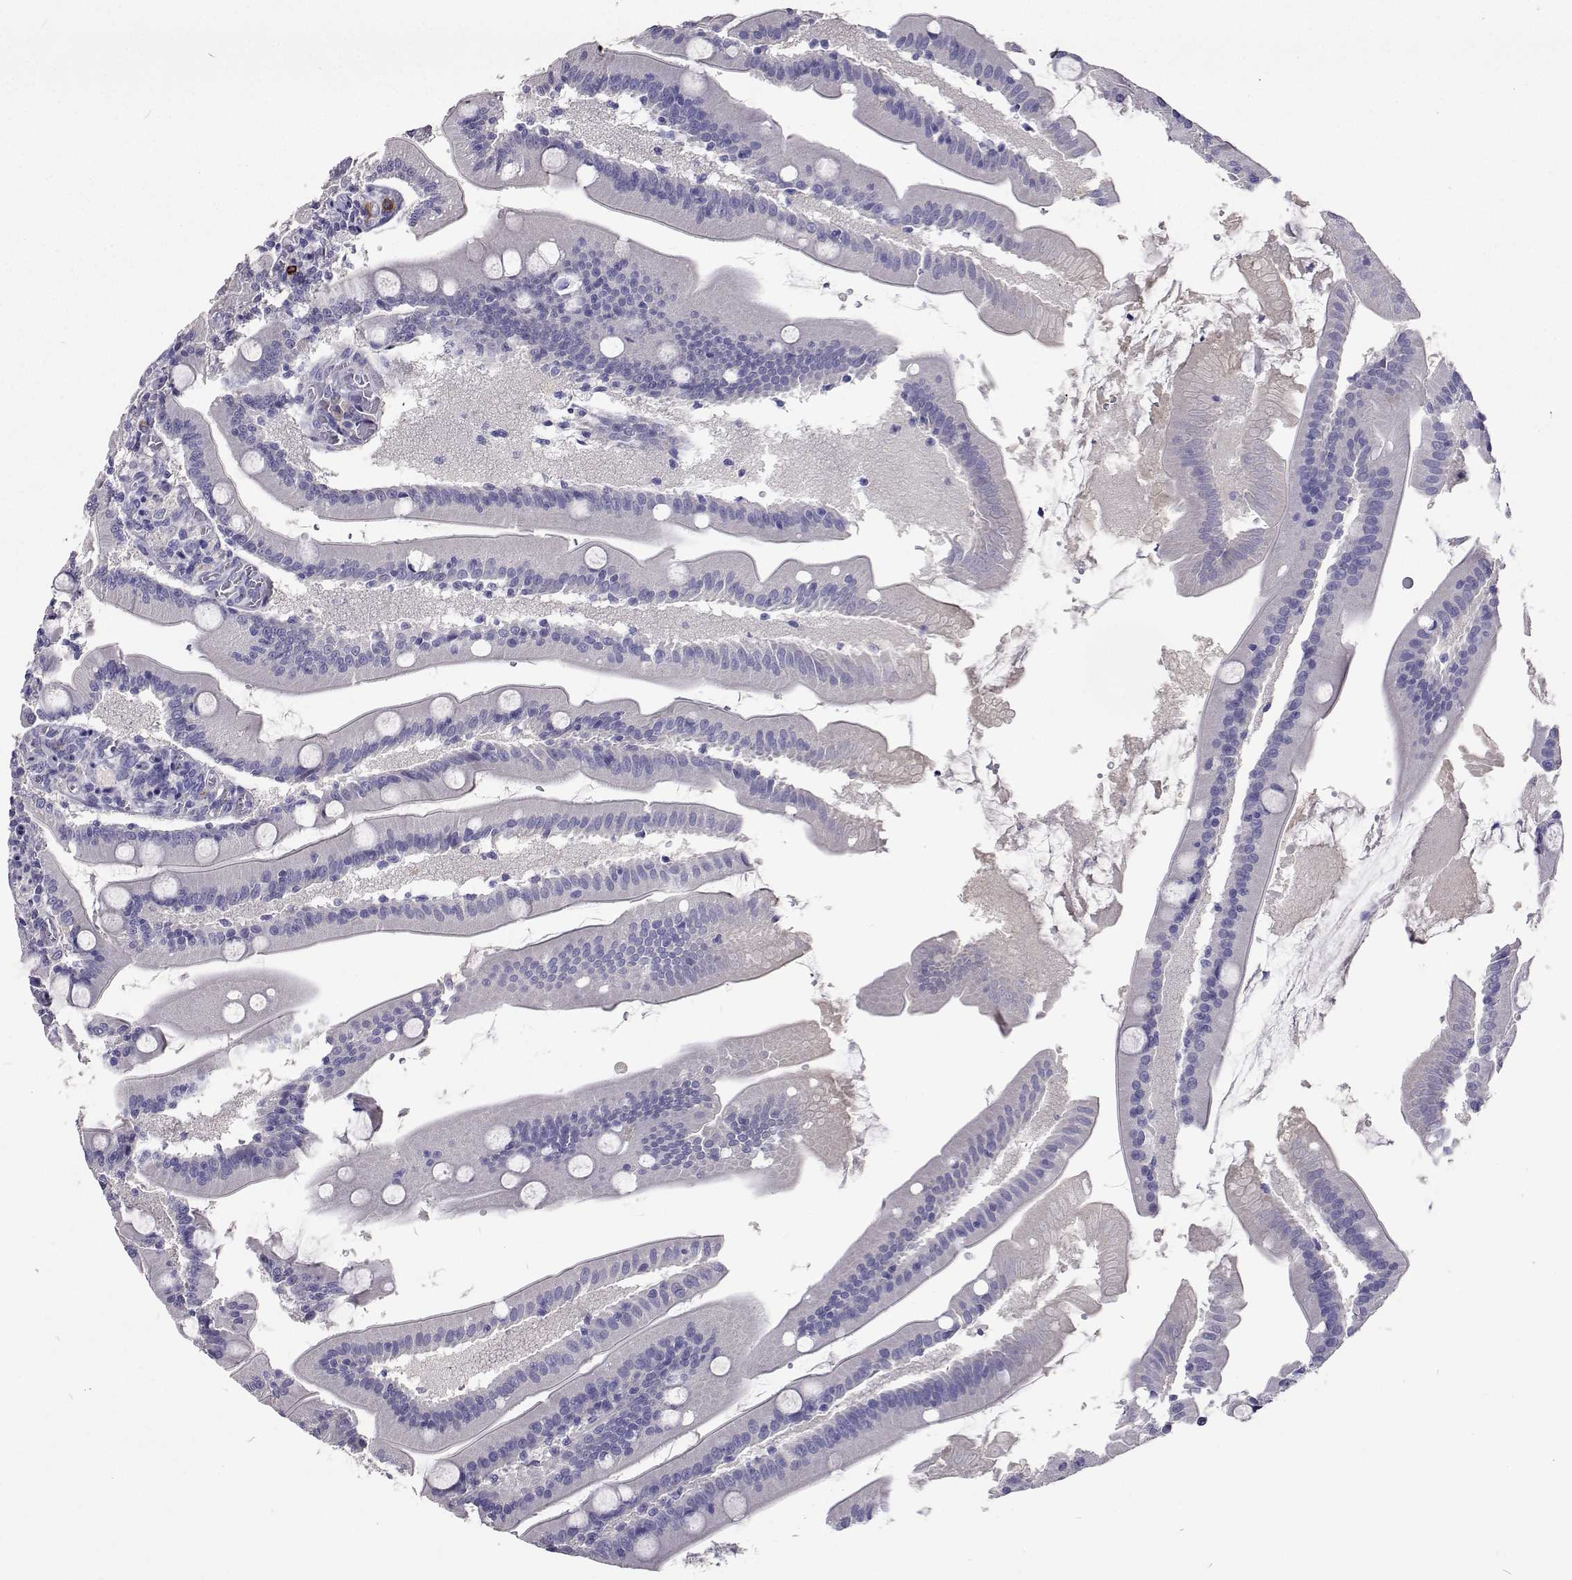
{"staining": {"intensity": "negative", "quantity": "none", "location": "none"}, "tissue": "small intestine", "cell_type": "Glandular cells", "image_type": "normal", "snomed": [{"axis": "morphology", "description": "Normal tissue, NOS"}, {"axis": "topography", "description": "Small intestine"}], "caption": "This is an immunohistochemistry (IHC) histopathology image of unremarkable human small intestine. There is no expression in glandular cells.", "gene": "CFAP44", "patient": {"sex": "male", "age": 37}}